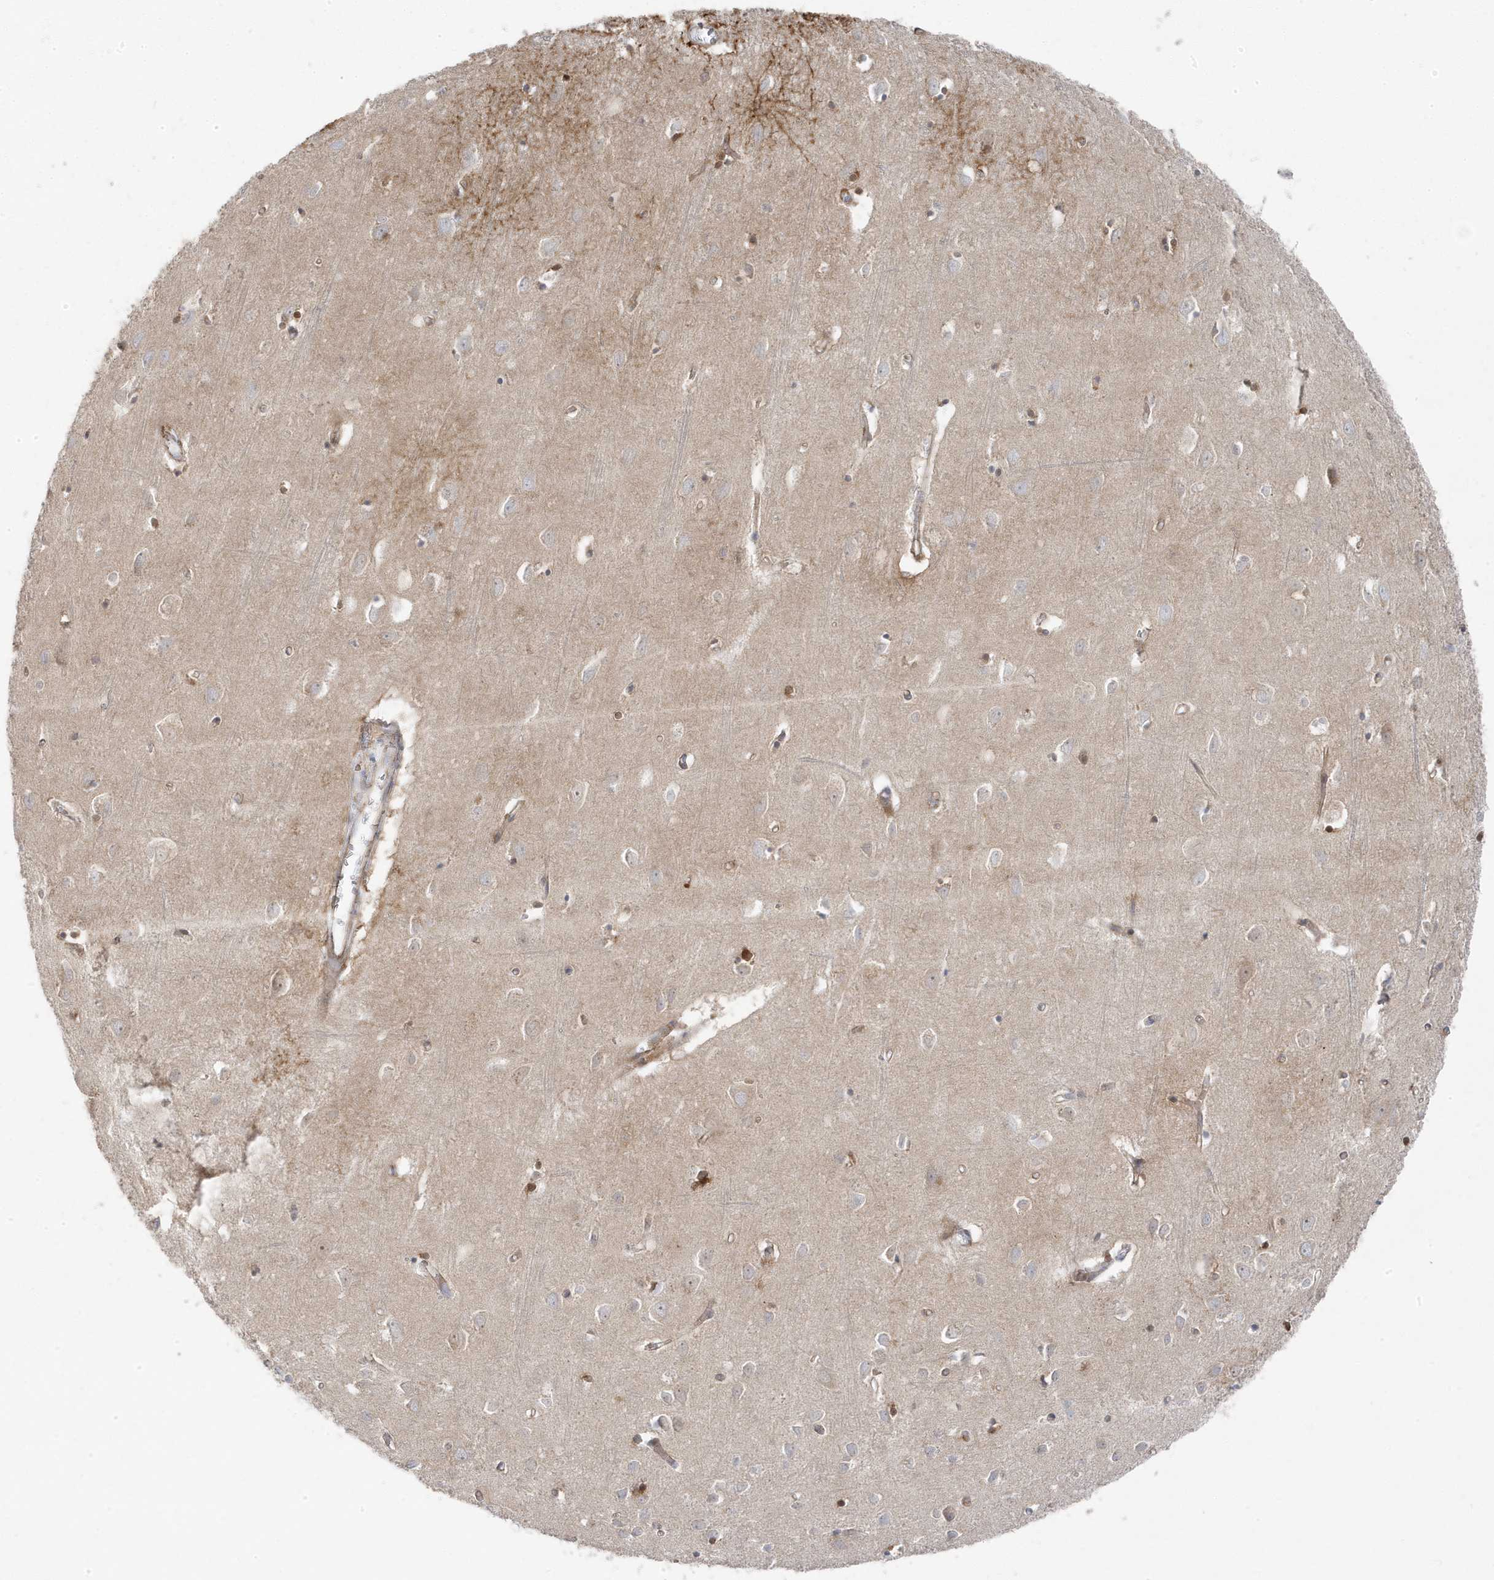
{"staining": {"intensity": "weak", "quantity": "<25%", "location": "cytoplasmic/membranous"}, "tissue": "cerebral cortex", "cell_type": "Endothelial cells", "image_type": "normal", "snomed": [{"axis": "morphology", "description": "Normal tissue, NOS"}, {"axis": "topography", "description": "Cerebral cortex"}], "caption": "This is an IHC histopathology image of normal human cerebral cortex. There is no positivity in endothelial cells.", "gene": "ZNF654", "patient": {"sex": "female", "age": 64}}